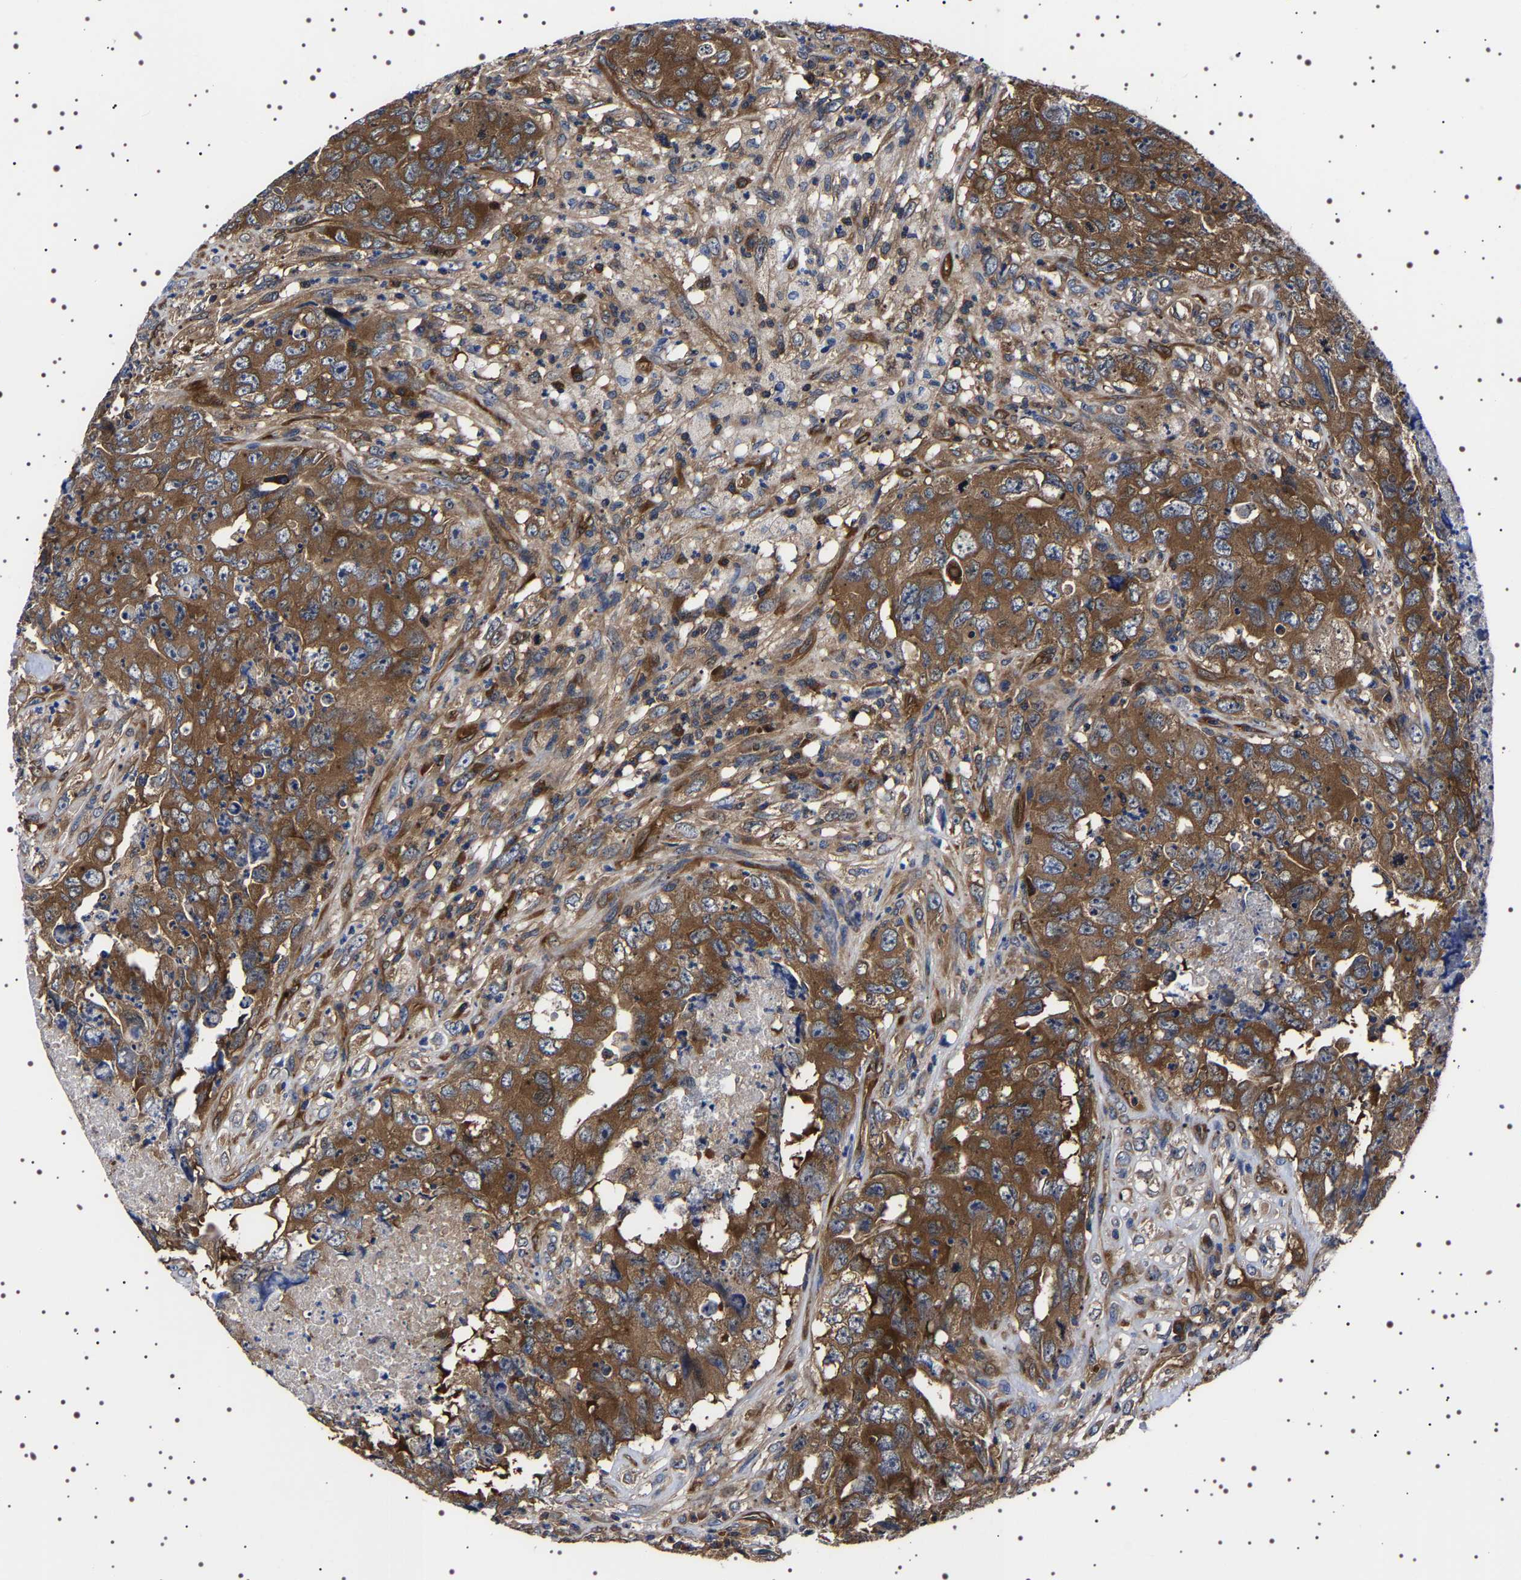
{"staining": {"intensity": "strong", "quantity": ">75%", "location": "cytoplasmic/membranous"}, "tissue": "testis cancer", "cell_type": "Tumor cells", "image_type": "cancer", "snomed": [{"axis": "morphology", "description": "Carcinoma, Embryonal, NOS"}, {"axis": "topography", "description": "Testis"}], "caption": "Tumor cells demonstrate high levels of strong cytoplasmic/membranous positivity in approximately >75% of cells in human testis cancer. Using DAB (3,3'-diaminobenzidine) (brown) and hematoxylin (blue) stains, captured at high magnification using brightfield microscopy.", "gene": "DARS1", "patient": {"sex": "male", "age": 32}}